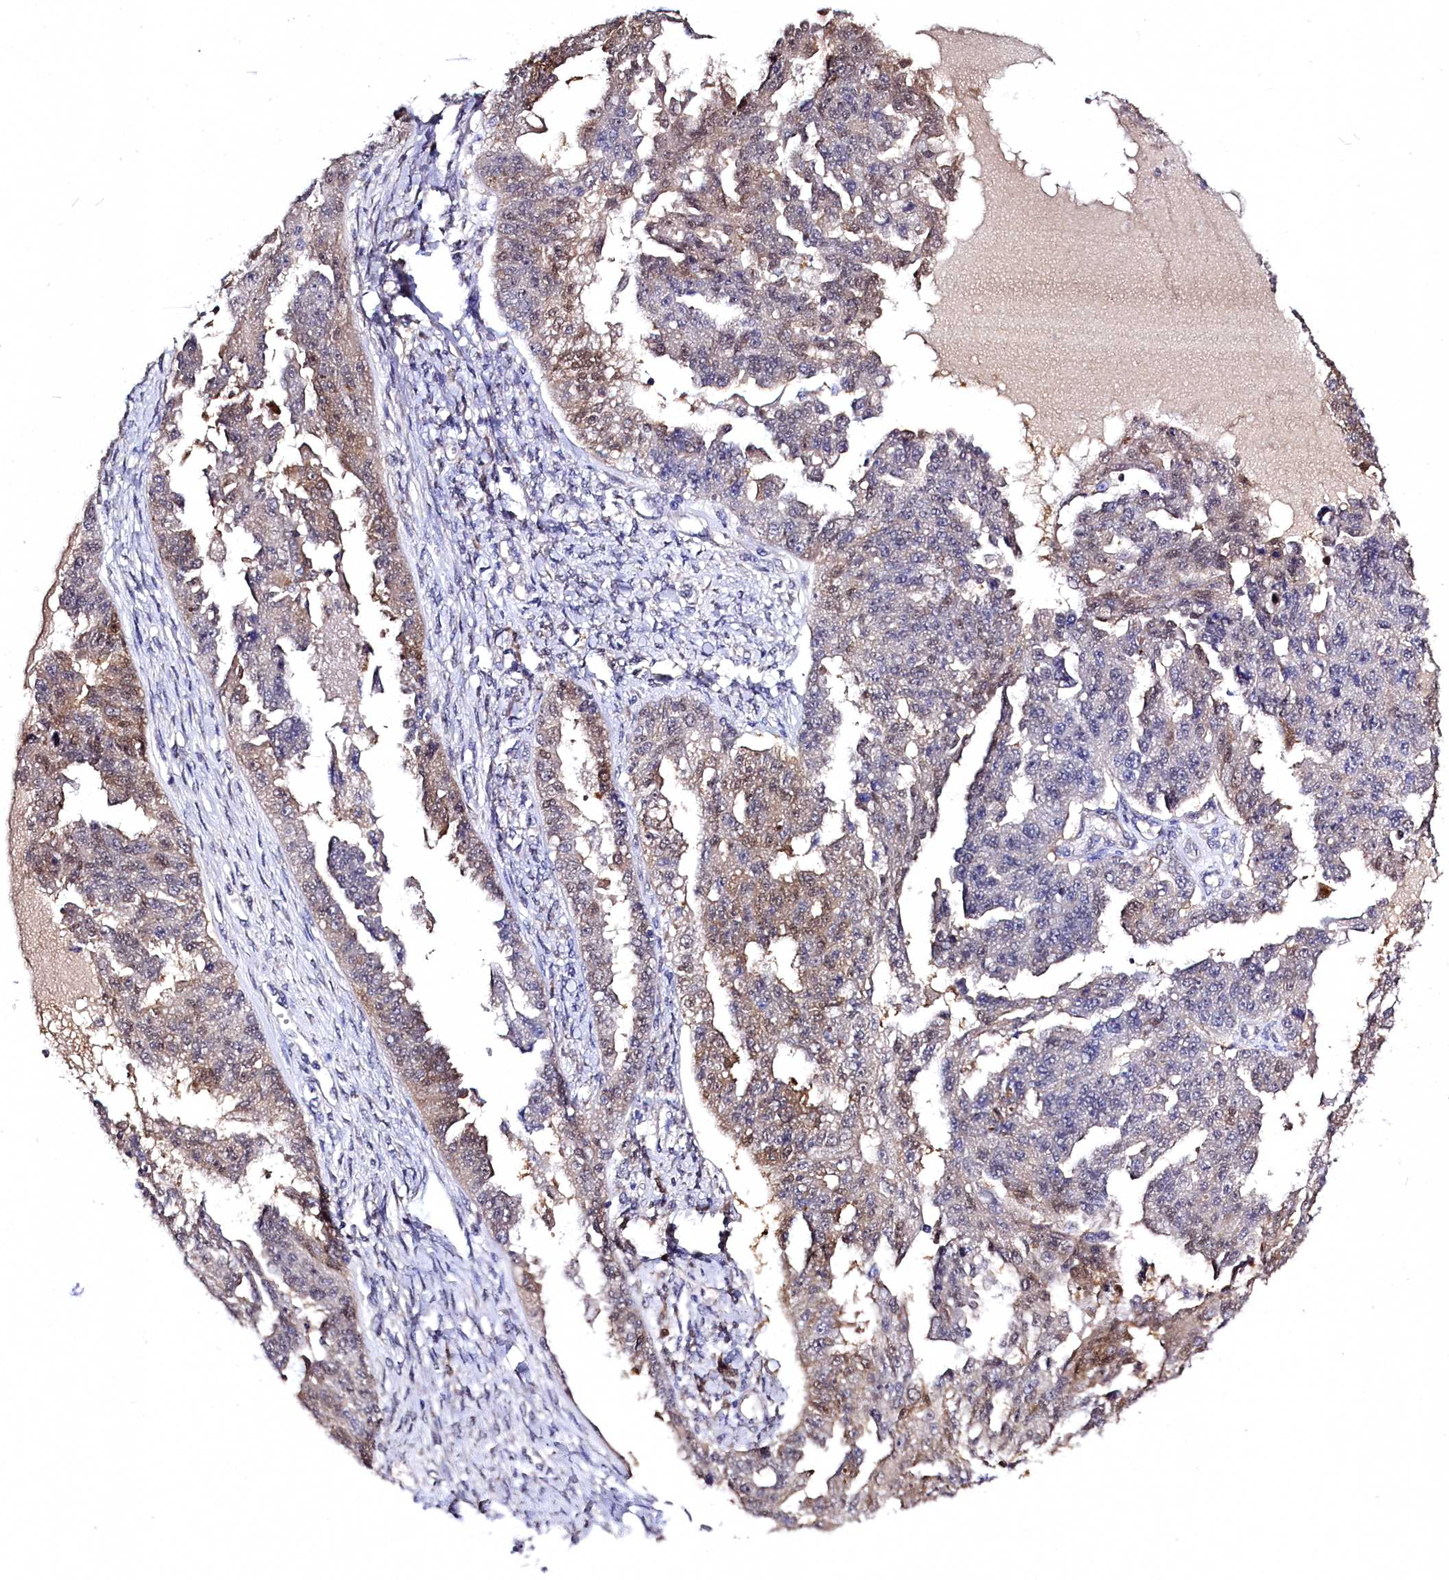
{"staining": {"intensity": "weak", "quantity": "<25%", "location": "cytoplasmic/membranous,nuclear"}, "tissue": "ovarian cancer", "cell_type": "Tumor cells", "image_type": "cancer", "snomed": [{"axis": "morphology", "description": "Cystadenocarcinoma, serous, NOS"}, {"axis": "topography", "description": "Ovary"}], "caption": "An immunohistochemistry (IHC) micrograph of ovarian cancer (serous cystadenocarcinoma) is shown. There is no staining in tumor cells of ovarian cancer (serous cystadenocarcinoma).", "gene": "C11orf54", "patient": {"sex": "female", "age": 58}}